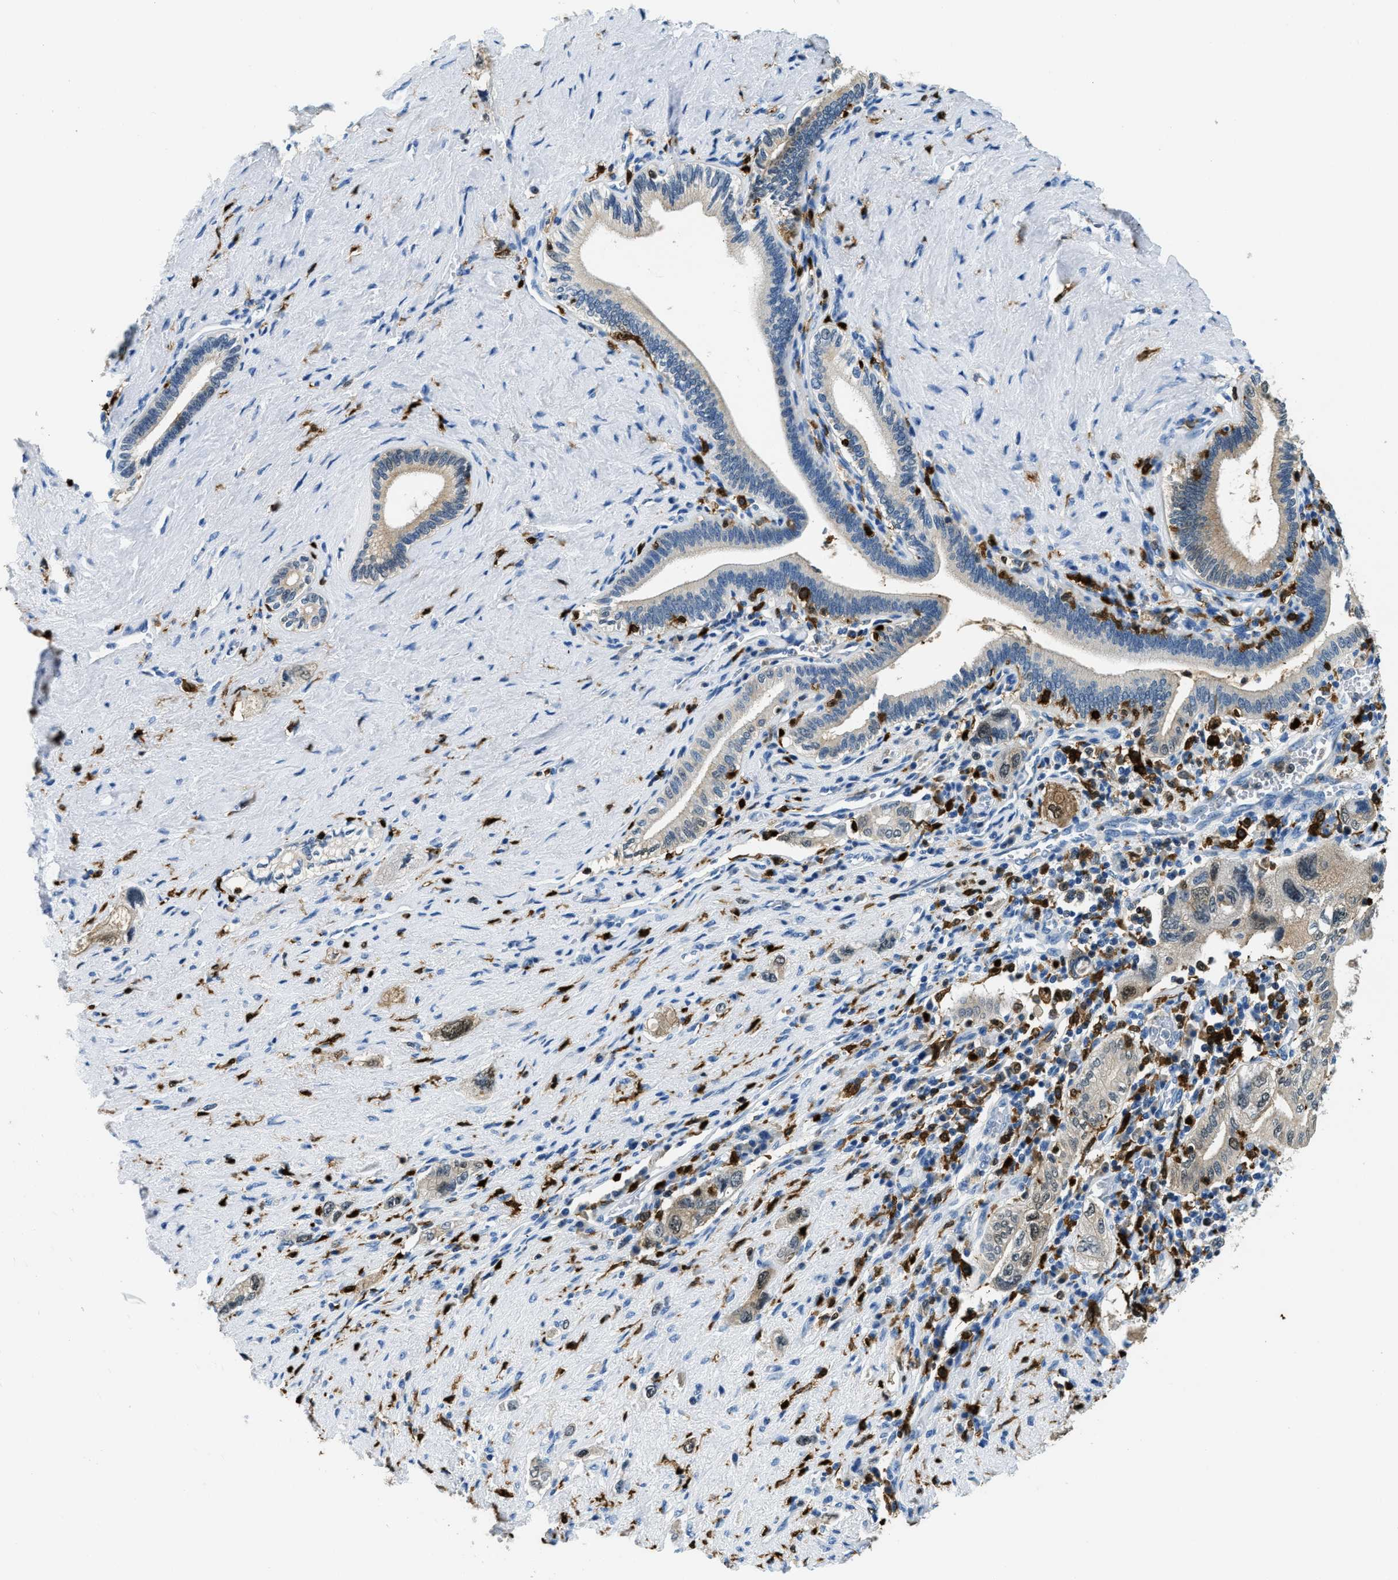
{"staining": {"intensity": "weak", "quantity": ">75%", "location": "cytoplasmic/membranous"}, "tissue": "pancreatic cancer", "cell_type": "Tumor cells", "image_type": "cancer", "snomed": [{"axis": "morphology", "description": "Adenocarcinoma, NOS"}, {"axis": "topography", "description": "Pancreas"}], "caption": "An image showing weak cytoplasmic/membranous staining in about >75% of tumor cells in pancreatic cancer (adenocarcinoma), as visualized by brown immunohistochemical staining.", "gene": "CAPG", "patient": {"sex": "female", "age": 73}}